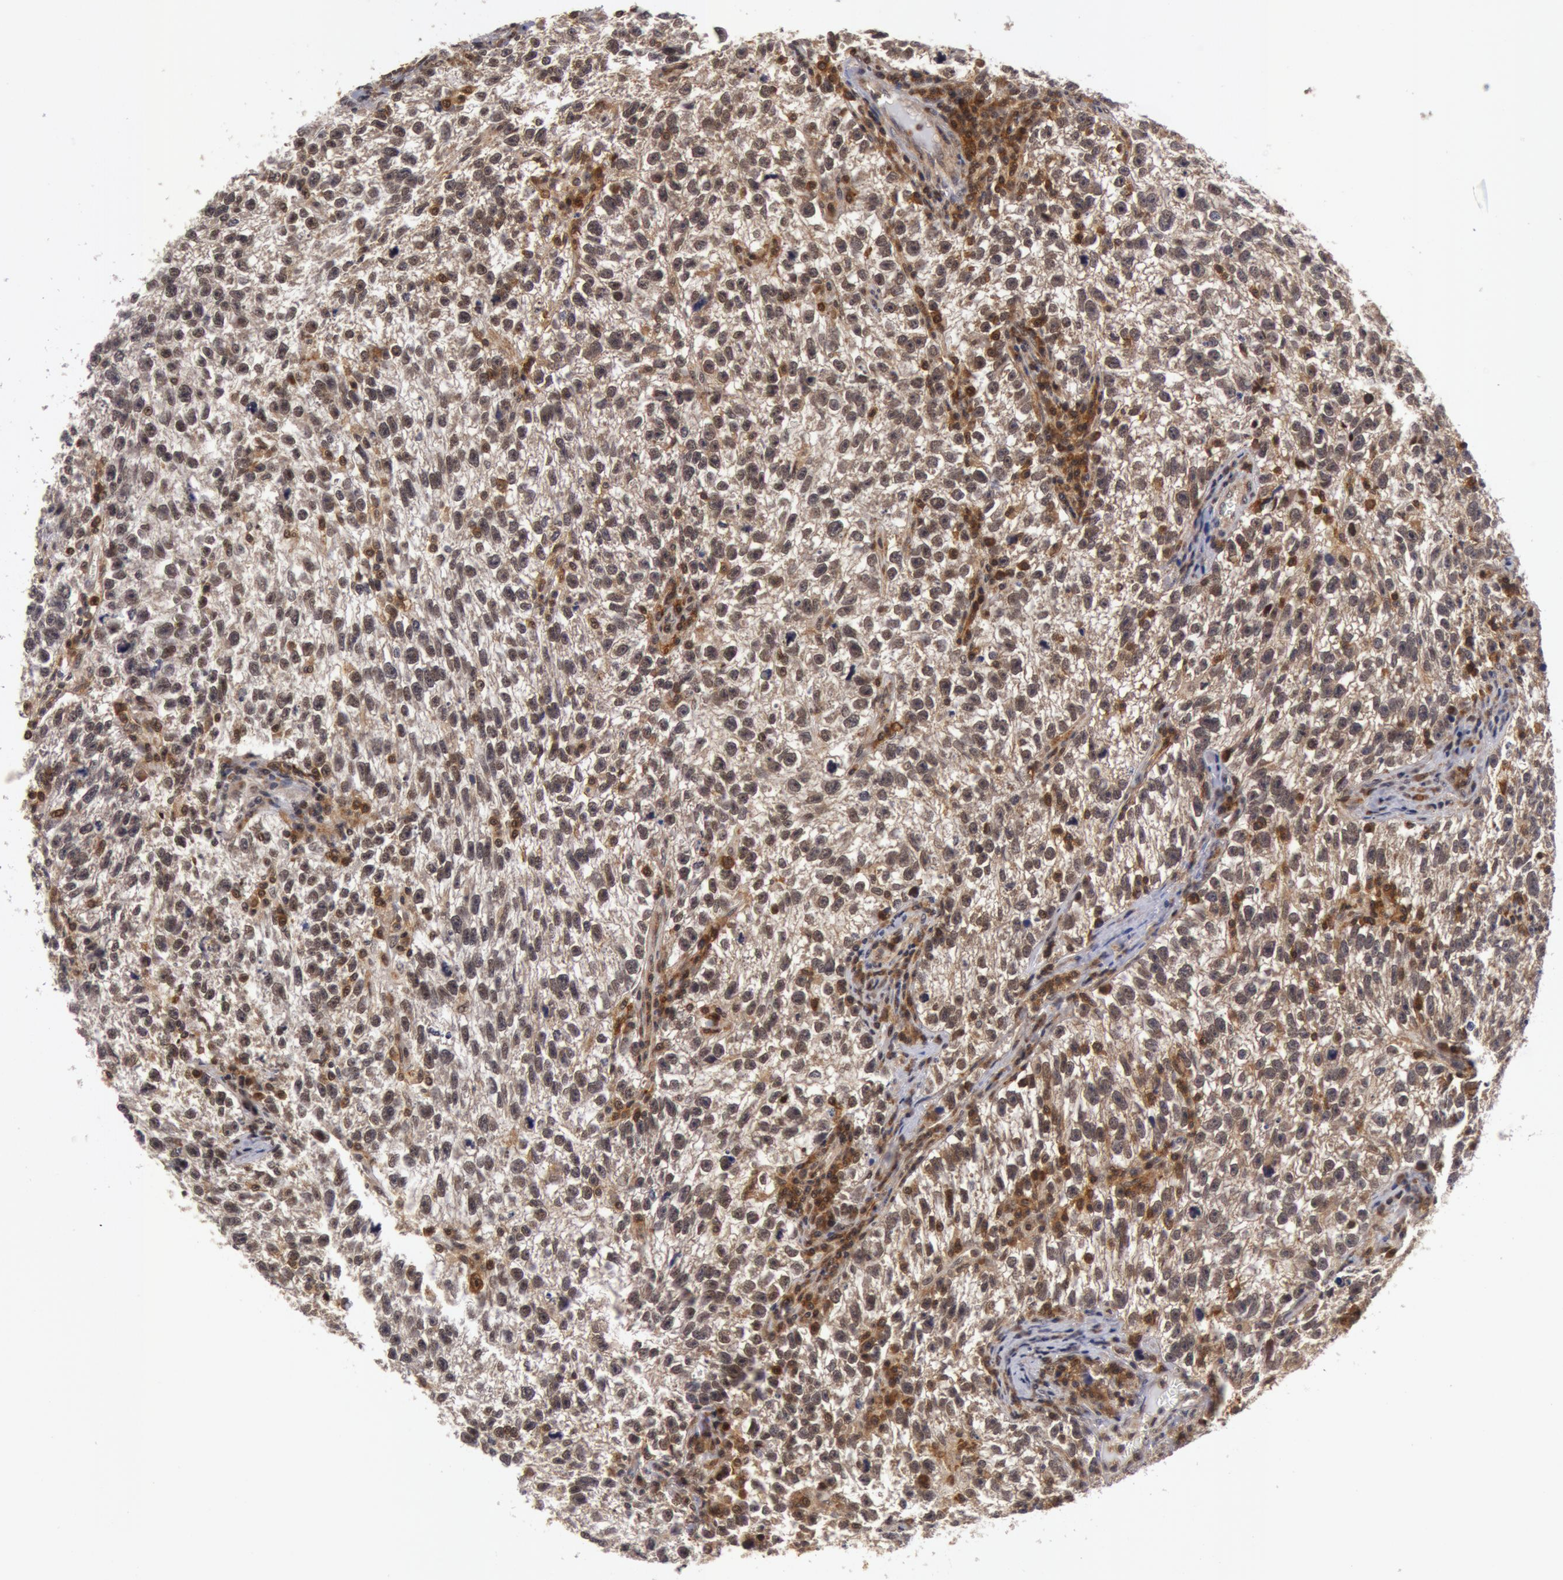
{"staining": {"intensity": "weak", "quantity": "25%-75%", "location": "nuclear"}, "tissue": "testis cancer", "cell_type": "Tumor cells", "image_type": "cancer", "snomed": [{"axis": "morphology", "description": "Seminoma, NOS"}, {"axis": "topography", "description": "Testis"}], "caption": "Testis cancer (seminoma) stained with DAB immunohistochemistry reveals low levels of weak nuclear staining in approximately 25%-75% of tumor cells. Immunohistochemistry stains the protein in brown and the nuclei are stained blue.", "gene": "ZNF350", "patient": {"sex": "male", "age": 38}}